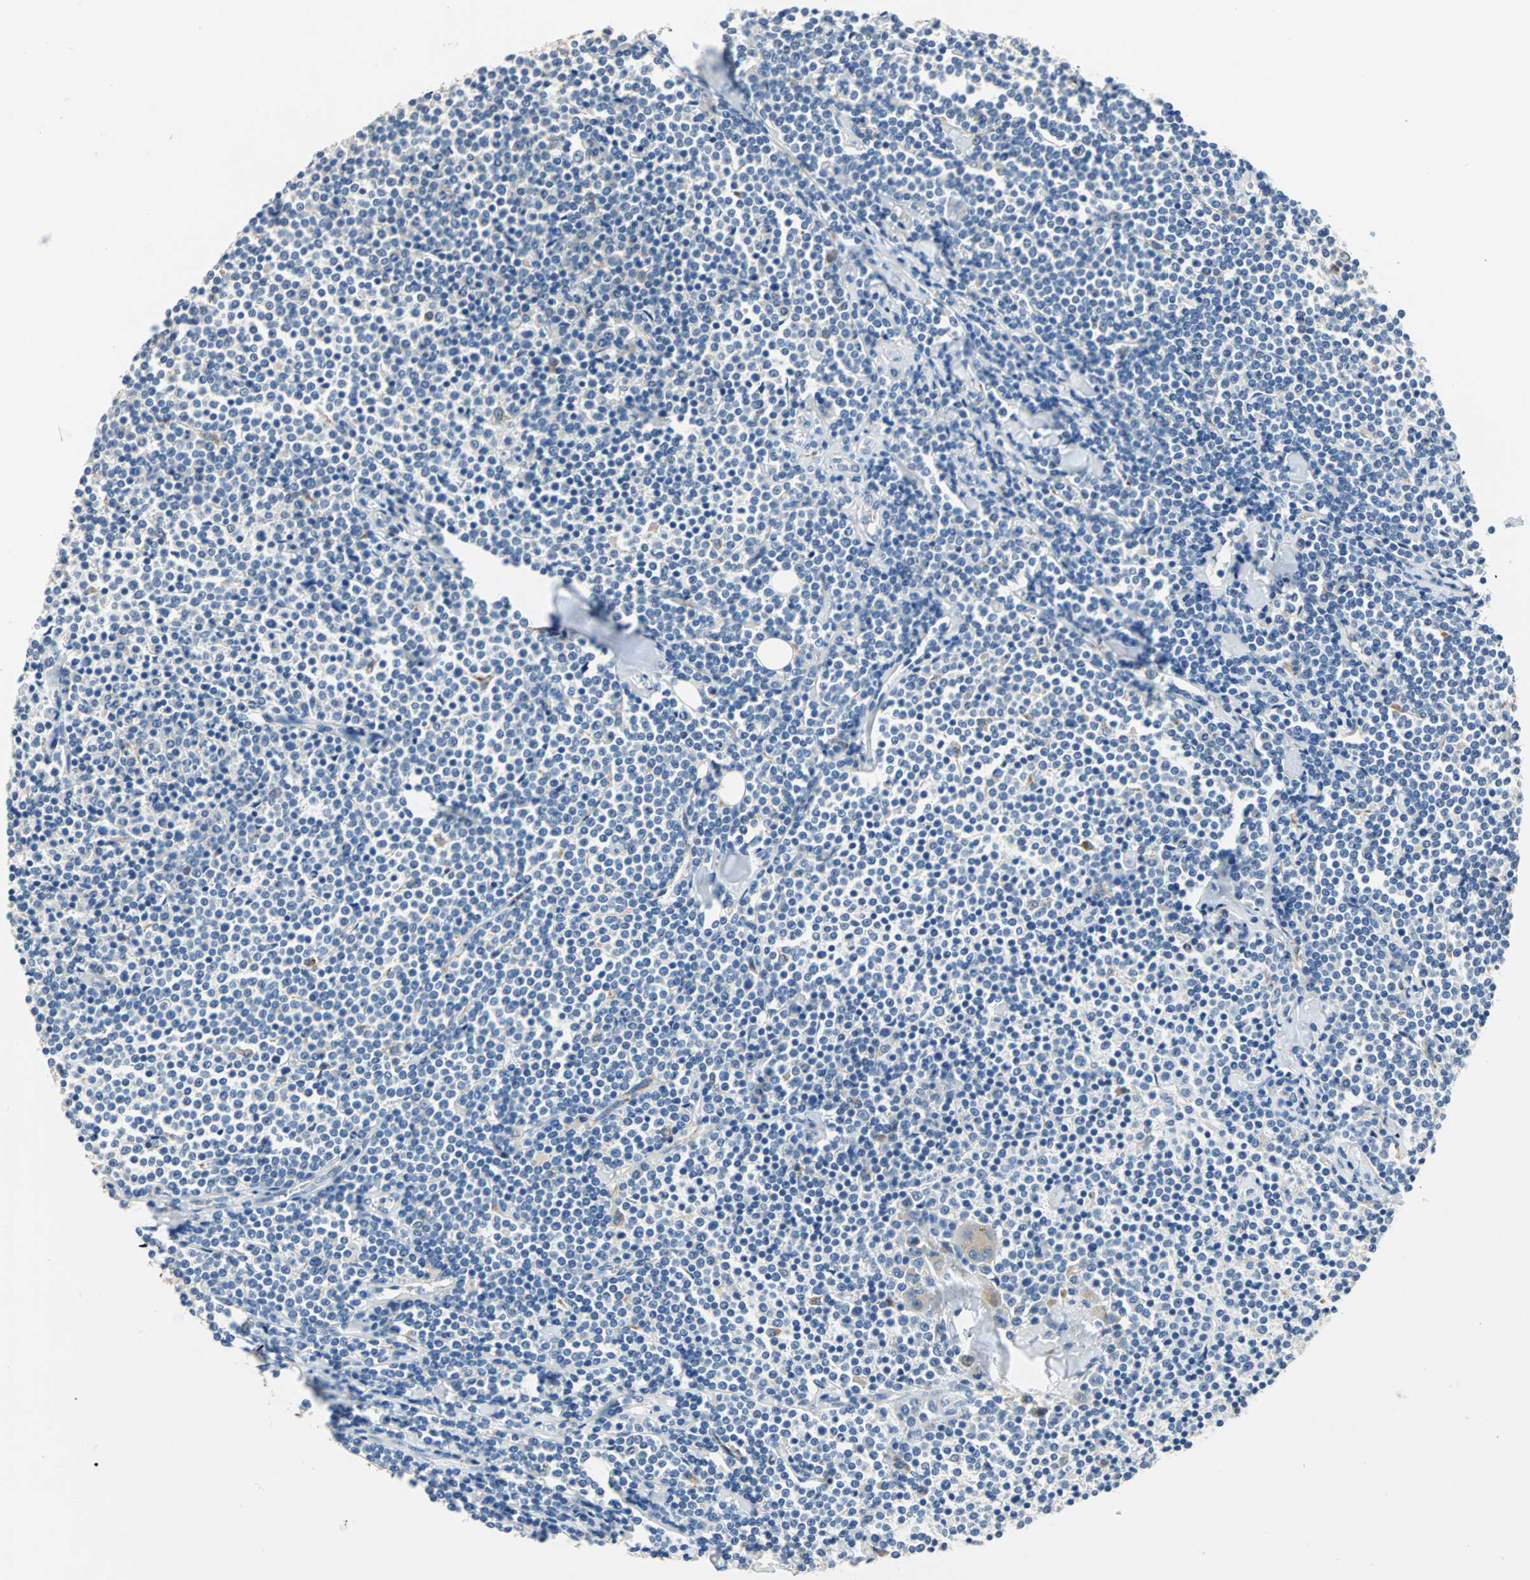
{"staining": {"intensity": "negative", "quantity": "none", "location": "none"}, "tissue": "lymphoma", "cell_type": "Tumor cells", "image_type": "cancer", "snomed": [{"axis": "morphology", "description": "Malignant lymphoma, non-Hodgkin's type, Low grade"}, {"axis": "topography", "description": "Soft tissue"}], "caption": "DAB immunohistochemical staining of lymphoma displays no significant staining in tumor cells. (Stains: DAB IHC with hematoxylin counter stain, Microscopy: brightfield microscopy at high magnification).", "gene": "RASD2", "patient": {"sex": "male", "age": 92}}